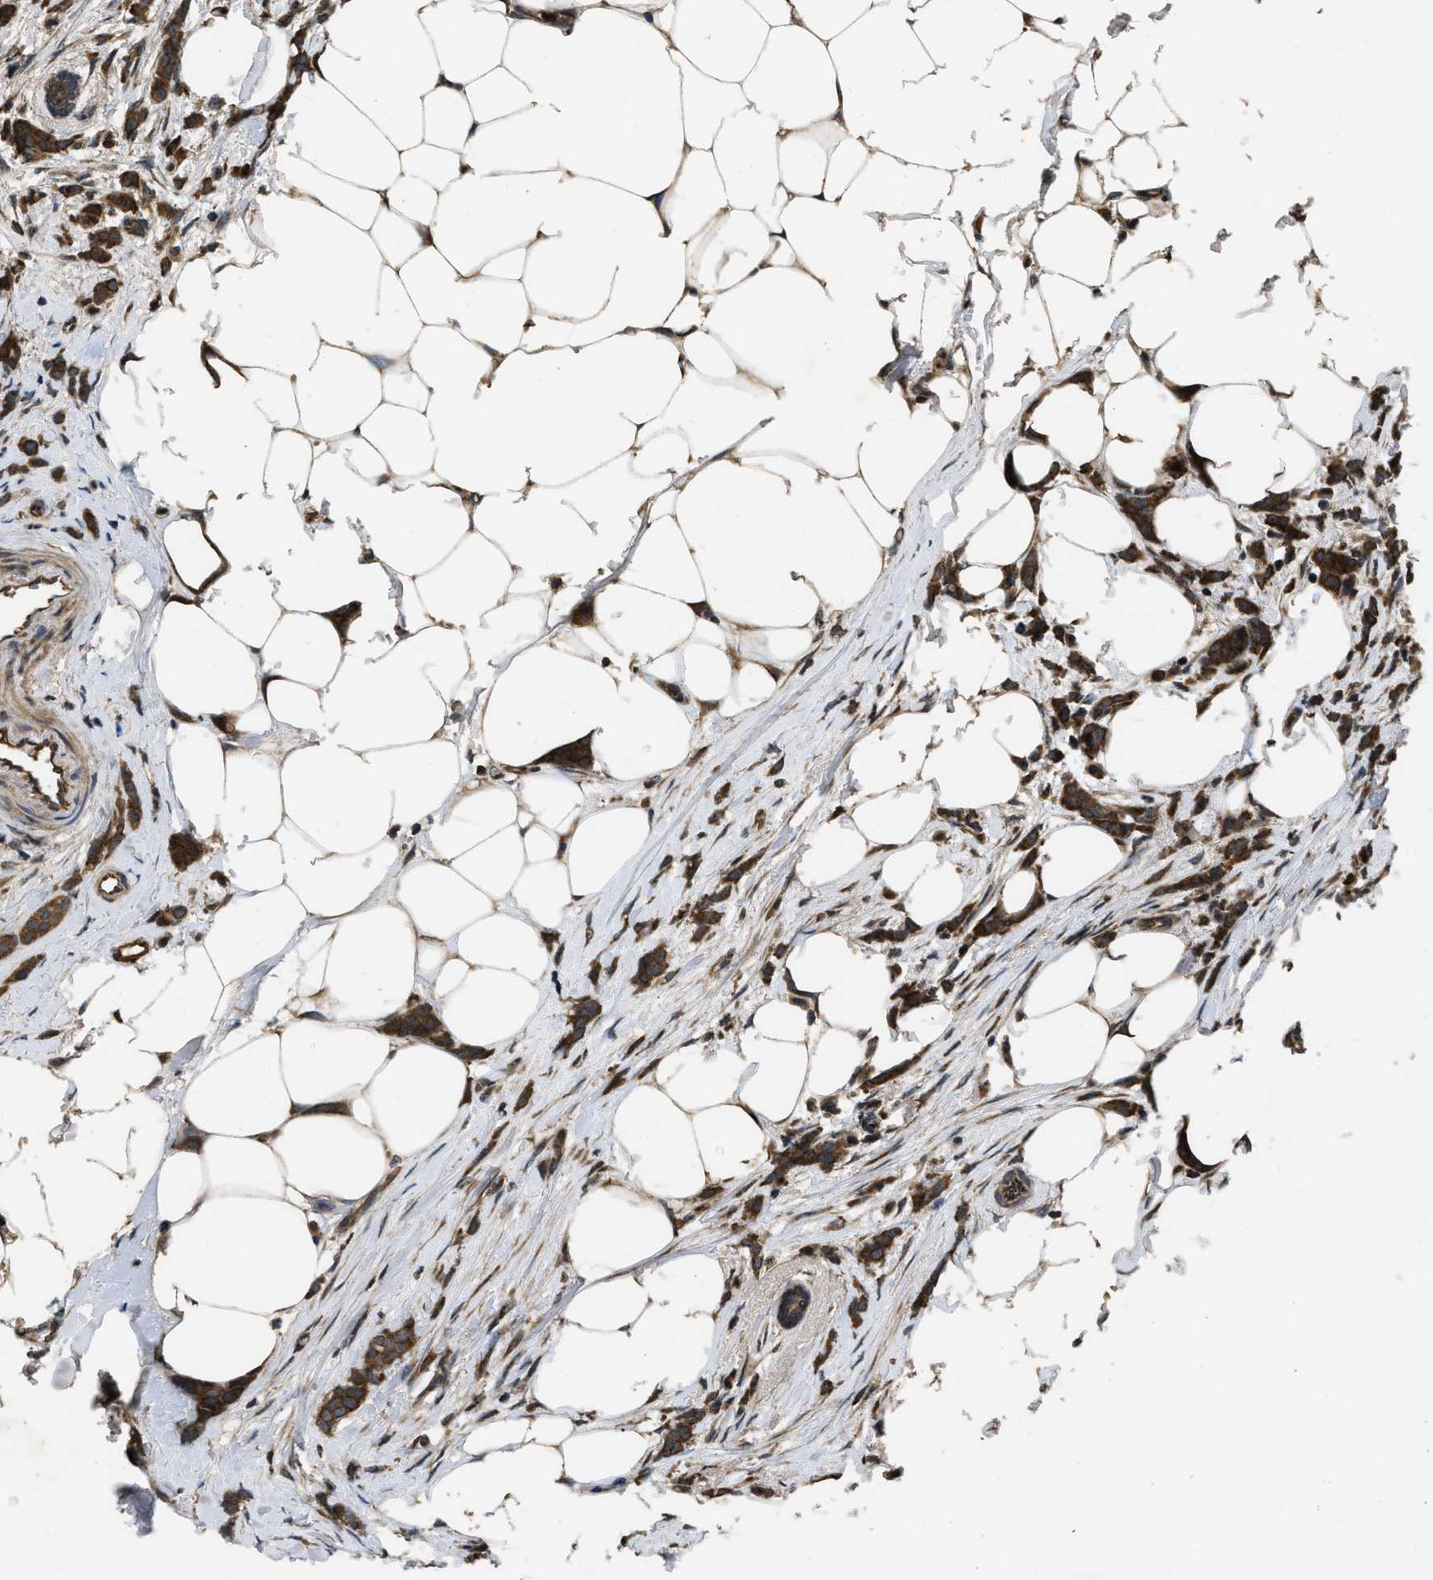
{"staining": {"intensity": "strong", "quantity": ">75%", "location": "cytoplasmic/membranous"}, "tissue": "breast cancer", "cell_type": "Tumor cells", "image_type": "cancer", "snomed": [{"axis": "morphology", "description": "Lobular carcinoma, in situ"}, {"axis": "morphology", "description": "Lobular carcinoma"}, {"axis": "topography", "description": "Breast"}], "caption": "Tumor cells reveal high levels of strong cytoplasmic/membranous expression in approximately >75% of cells in human breast cancer.", "gene": "SPTLC1", "patient": {"sex": "female", "age": 41}}